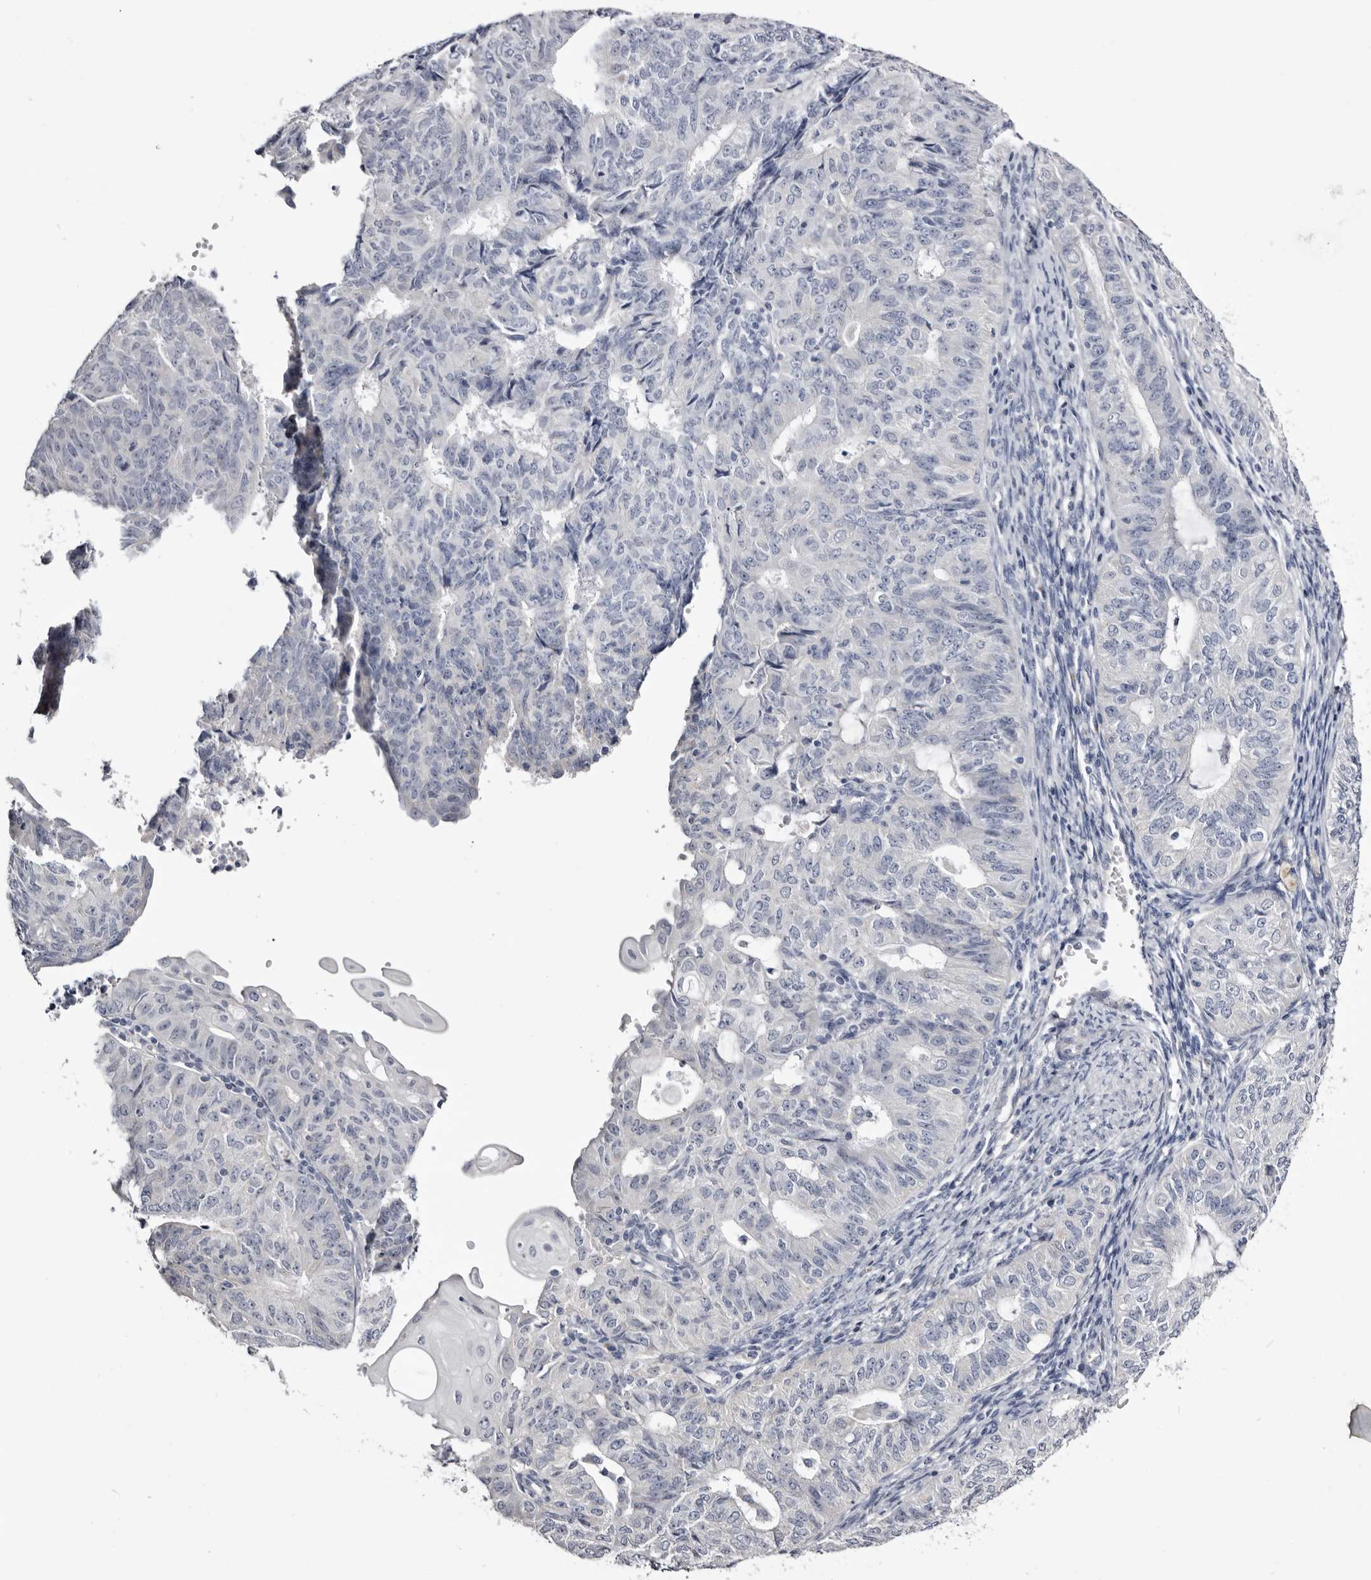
{"staining": {"intensity": "negative", "quantity": "none", "location": "none"}, "tissue": "endometrial cancer", "cell_type": "Tumor cells", "image_type": "cancer", "snomed": [{"axis": "morphology", "description": "Adenocarcinoma, NOS"}, {"axis": "topography", "description": "Endometrium"}], "caption": "The histopathology image shows no significant staining in tumor cells of adenocarcinoma (endometrial). (Immunohistochemistry (ihc), brightfield microscopy, high magnification).", "gene": "CASQ1", "patient": {"sex": "female", "age": 32}}